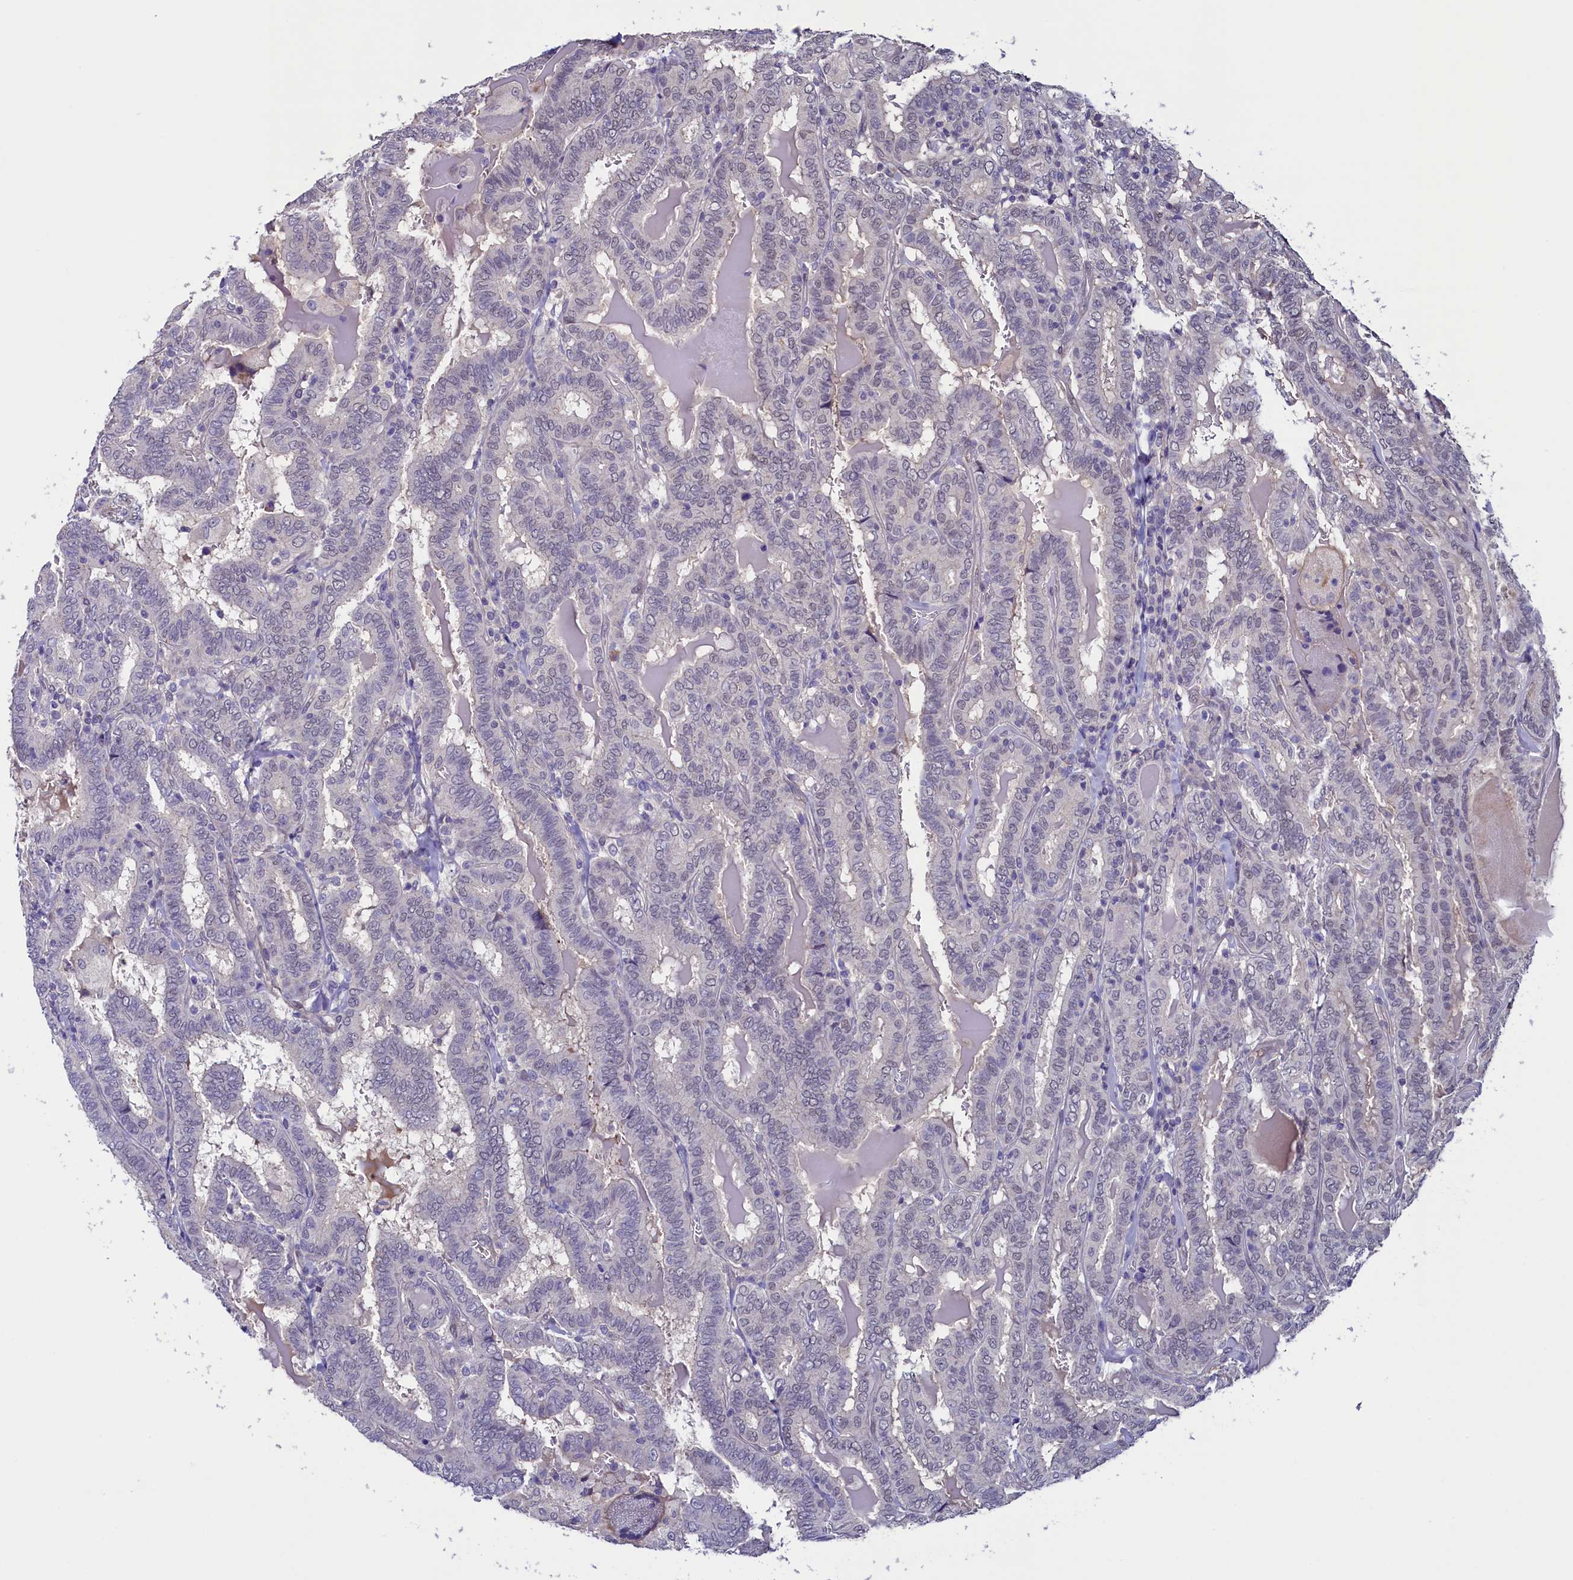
{"staining": {"intensity": "negative", "quantity": "none", "location": "none"}, "tissue": "thyroid cancer", "cell_type": "Tumor cells", "image_type": "cancer", "snomed": [{"axis": "morphology", "description": "Papillary adenocarcinoma, NOS"}, {"axis": "topography", "description": "Thyroid gland"}], "caption": "DAB (3,3'-diaminobenzidine) immunohistochemical staining of thyroid cancer reveals no significant staining in tumor cells.", "gene": "FLYWCH2", "patient": {"sex": "female", "age": 72}}